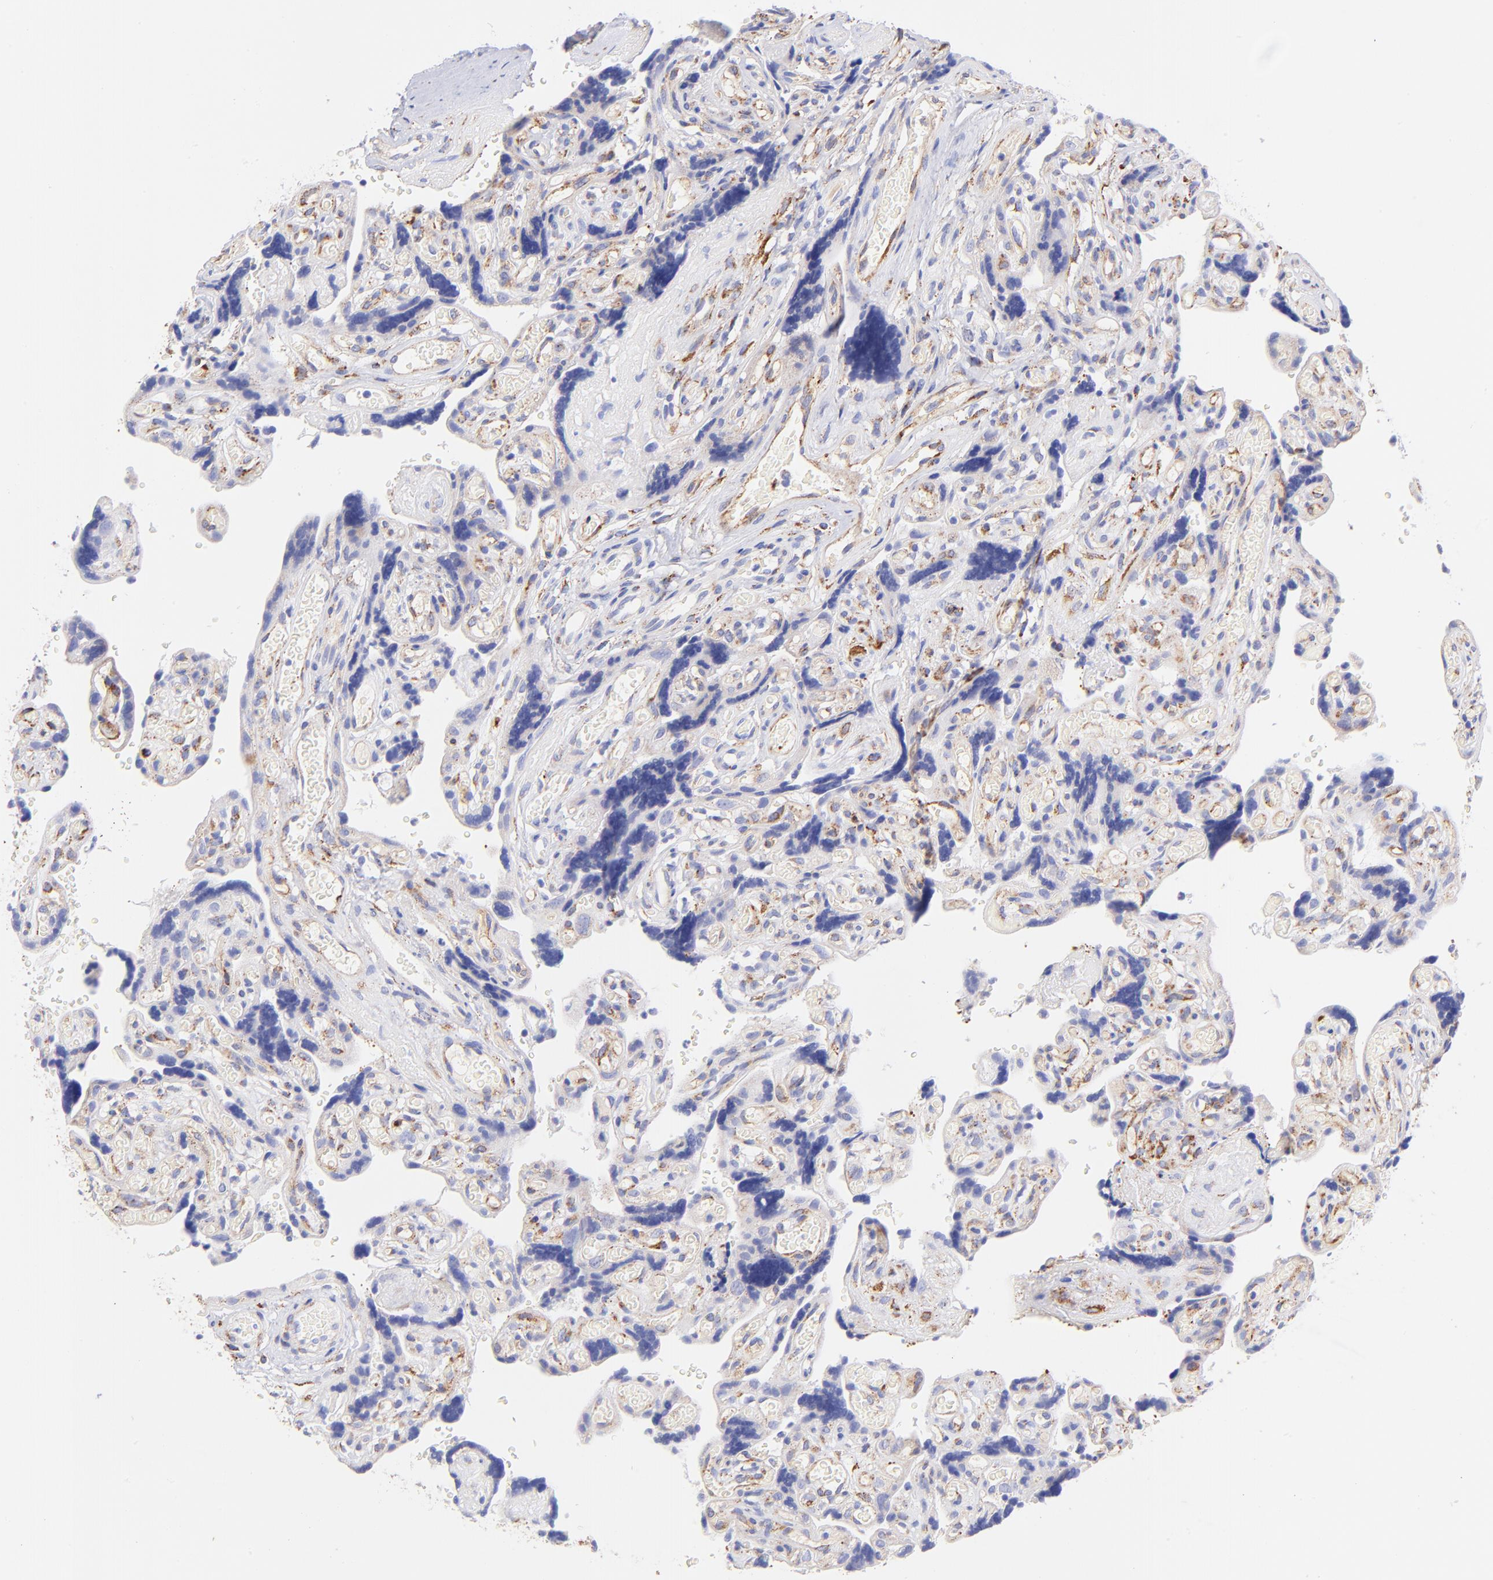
{"staining": {"intensity": "strong", "quantity": ">75%", "location": "cytoplasmic/membranous"}, "tissue": "placenta", "cell_type": "Decidual cells", "image_type": "normal", "snomed": [{"axis": "morphology", "description": "Normal tissue, NOS"}, {"axis": "topography", "description": "Placenta"}], "caption": "A high amount of strong cytoplasmic/membranous staining is present in about >75% of decidual cells in benign placenta. (IHC, brightfield microscopy, high magnification).", "gene": "SPARC", "patient": {"sex": "female", "age": 30}}